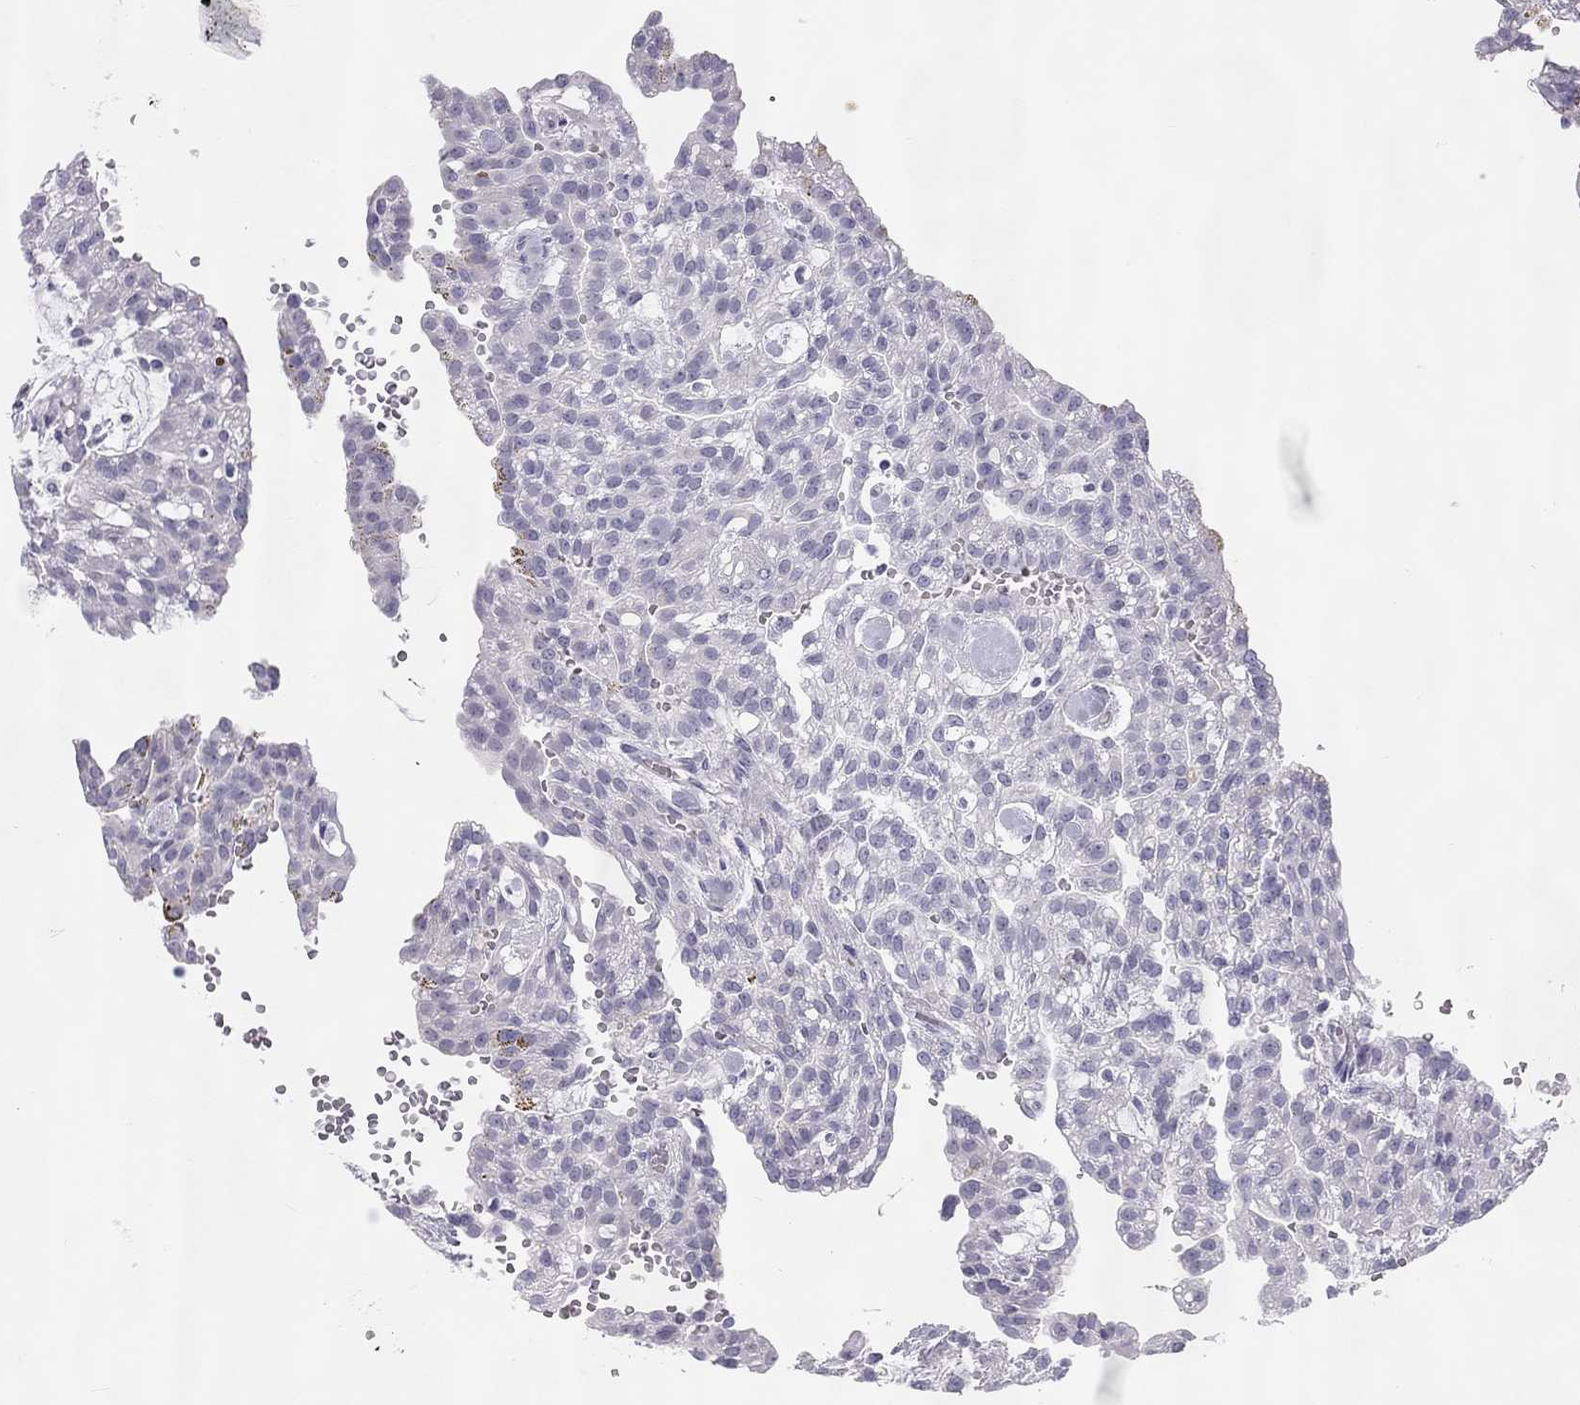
{"staining": {"intensity": "negative", "quantity": "none", "location": "none"}, "tissue": "renal cancer", "cell_type": "Tumor cells", "image_type": "cancer", "snomed": [{"axis": "morphology", "description": "Adenocarcinoma, NOS"}, {"axis": "topography", "description": "Kidney"}], "caption": "Human renal adenocarcinoma stained for a protein using IHC exhibits no expression in tumor cells.", "gene": "SPATA12", "patient": {"sex": "male", "age": 63}}